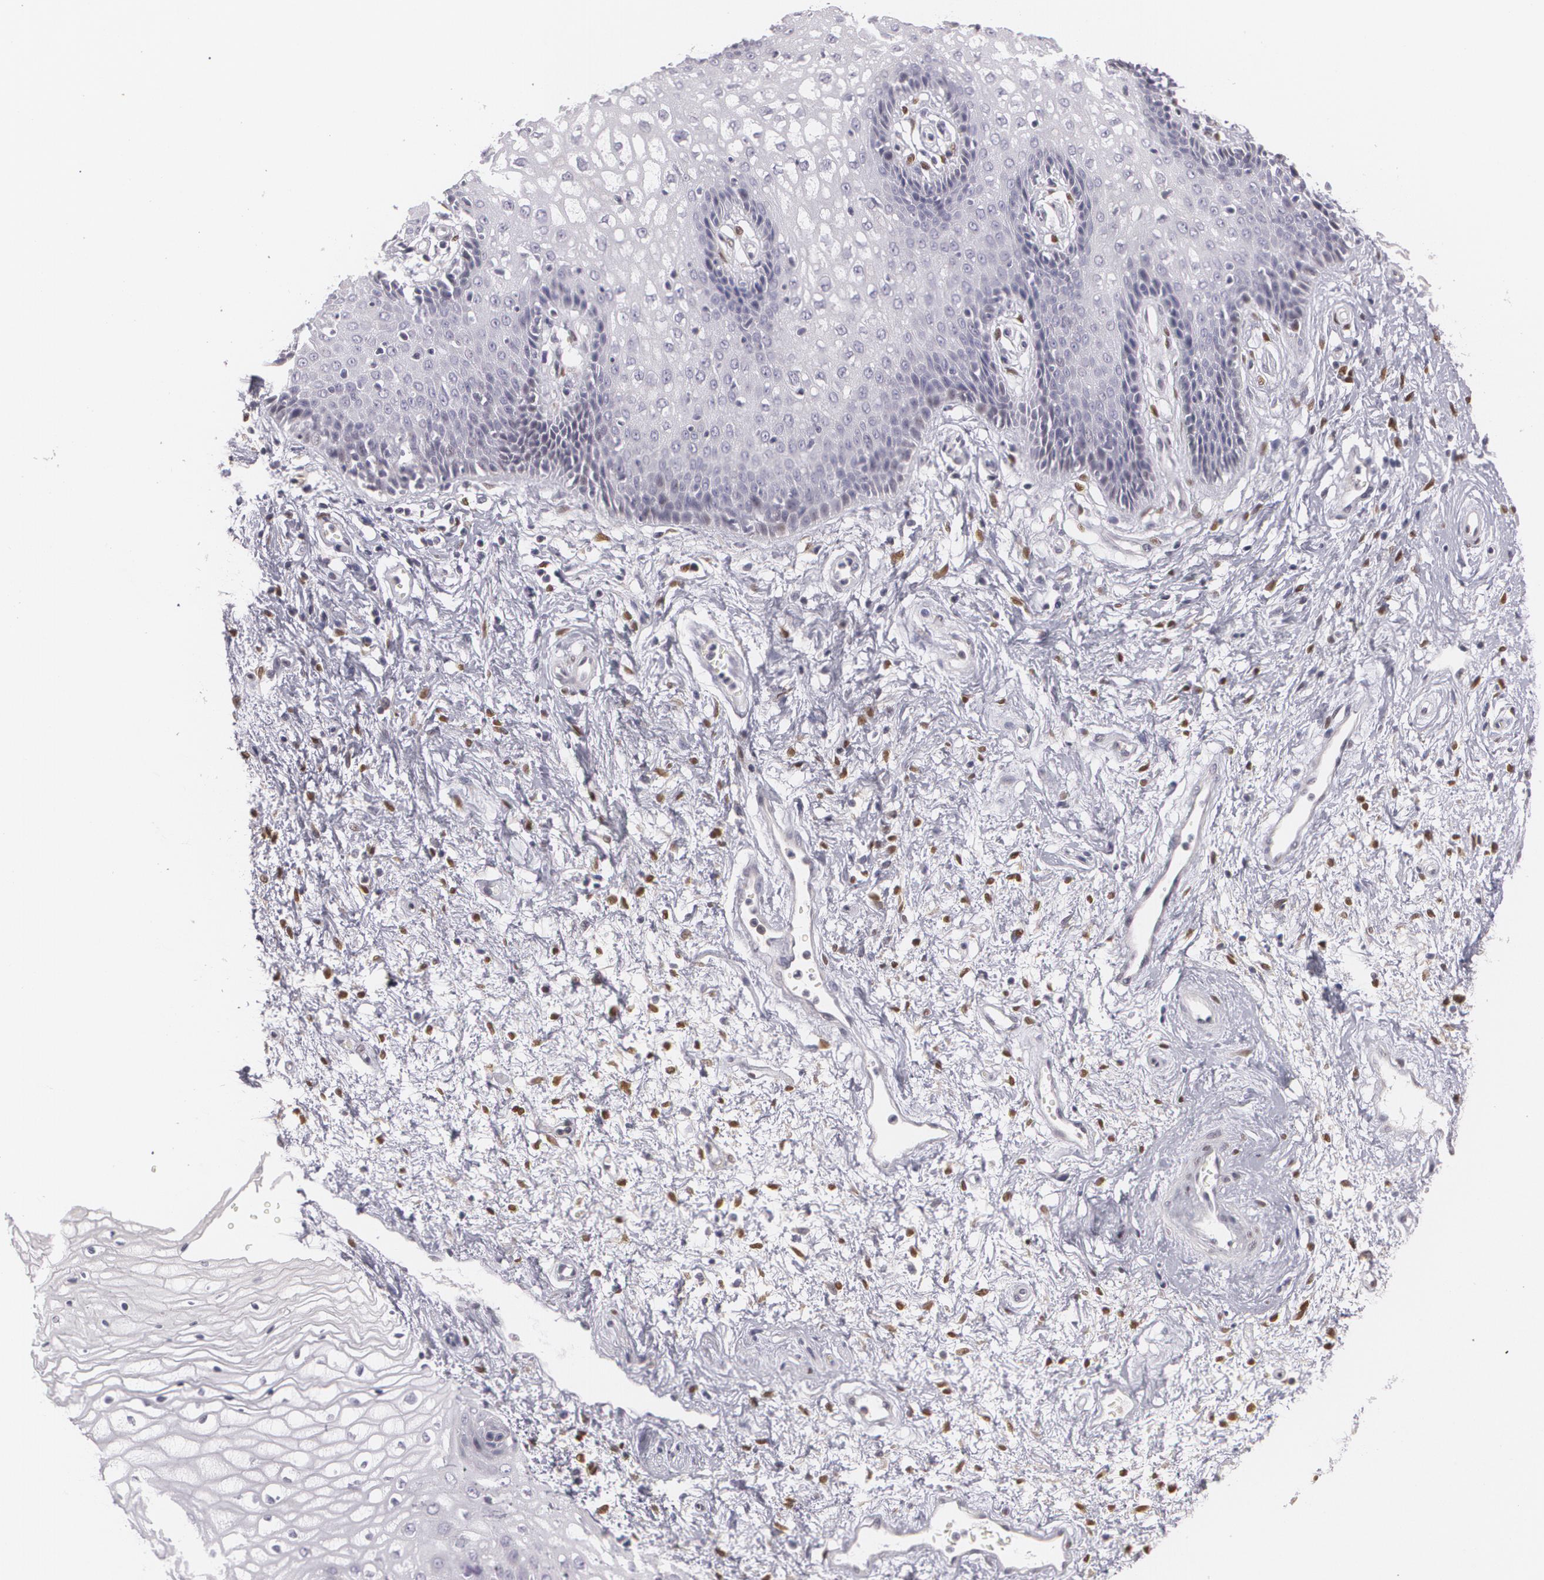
{"staining": {"intensity": "negative", "quantity": "none", "location": "none"}, "tissue": "vagina", "cell_type": "Squamous epithelial cells", "image_type": "normal", "snomed": [{"axis": "morphology", "description": "Normal tissue, NOS"}, {"axis": "topography", "description": "Vagina"}], "caption": "This histopathology image is of unremarkable vagina stained with IHC to label a protein in brown with the nuclei are counter-stained blue. There is no expression in squamous epithelial cells. (DAB immunohistochemistry (IHC) visualized using brightfield microscopy, high magnification).", "gene": "ZBTB16", "patient": {"sex": "female", "age": 34}}